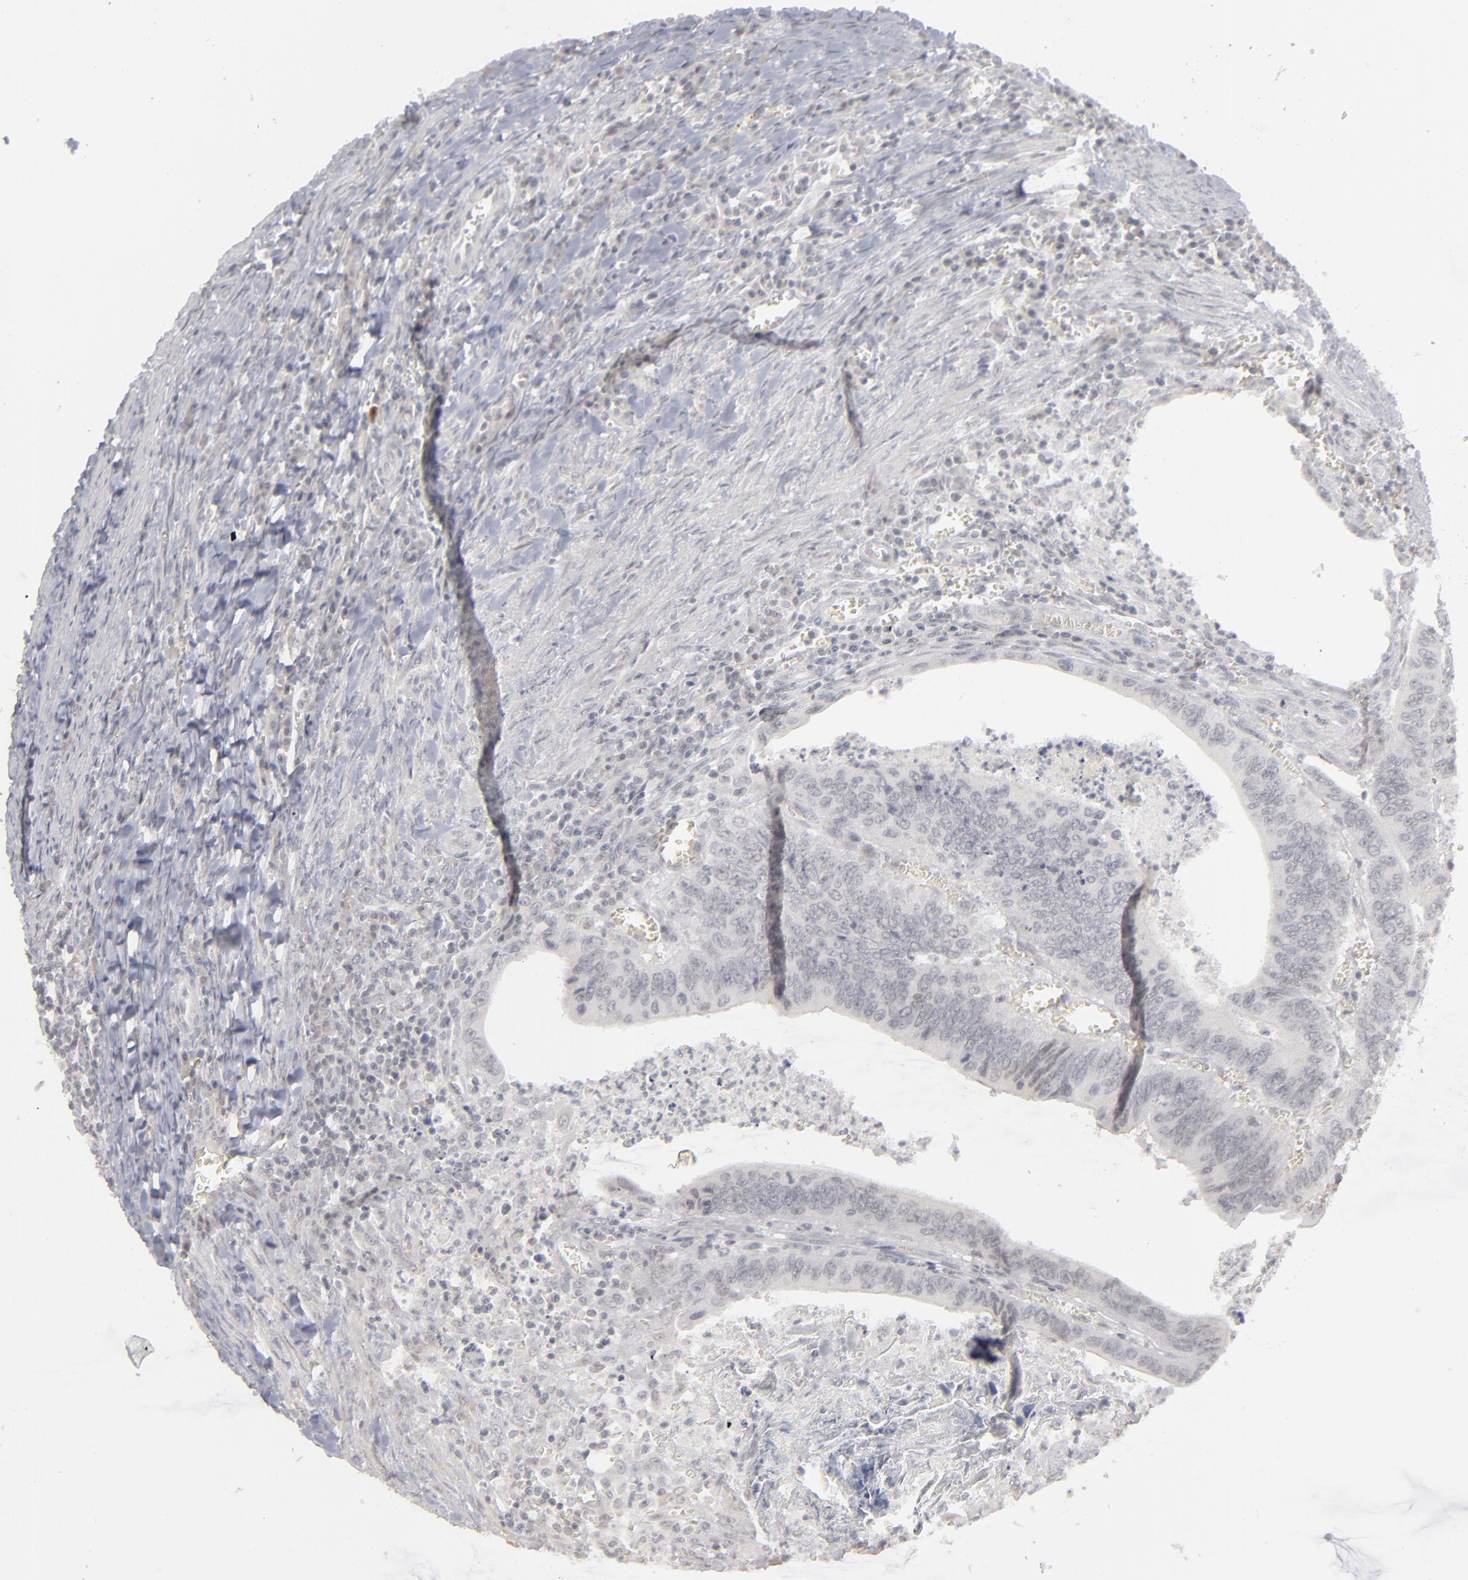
{"staining": {"intensity": "negative", "quantity": "none", "location": "none"}, "tissue": "colorectal cancer", "cell_type": "Tumor cells", "image_type": "cancer", "snomed": [{"axis": "morphology", "description": "Adenocarcinoma, NOS"}, {"axis": "topography", "description": "Colon"}], "caption": "Immunohistochemistry histopathology image of neoplastic tissue: colorectal cancer stained with DAB displays no significant protein expression in tumor cells.", "gene": "KIAA1210", "patient": {"sex": "male", "age": 72}}